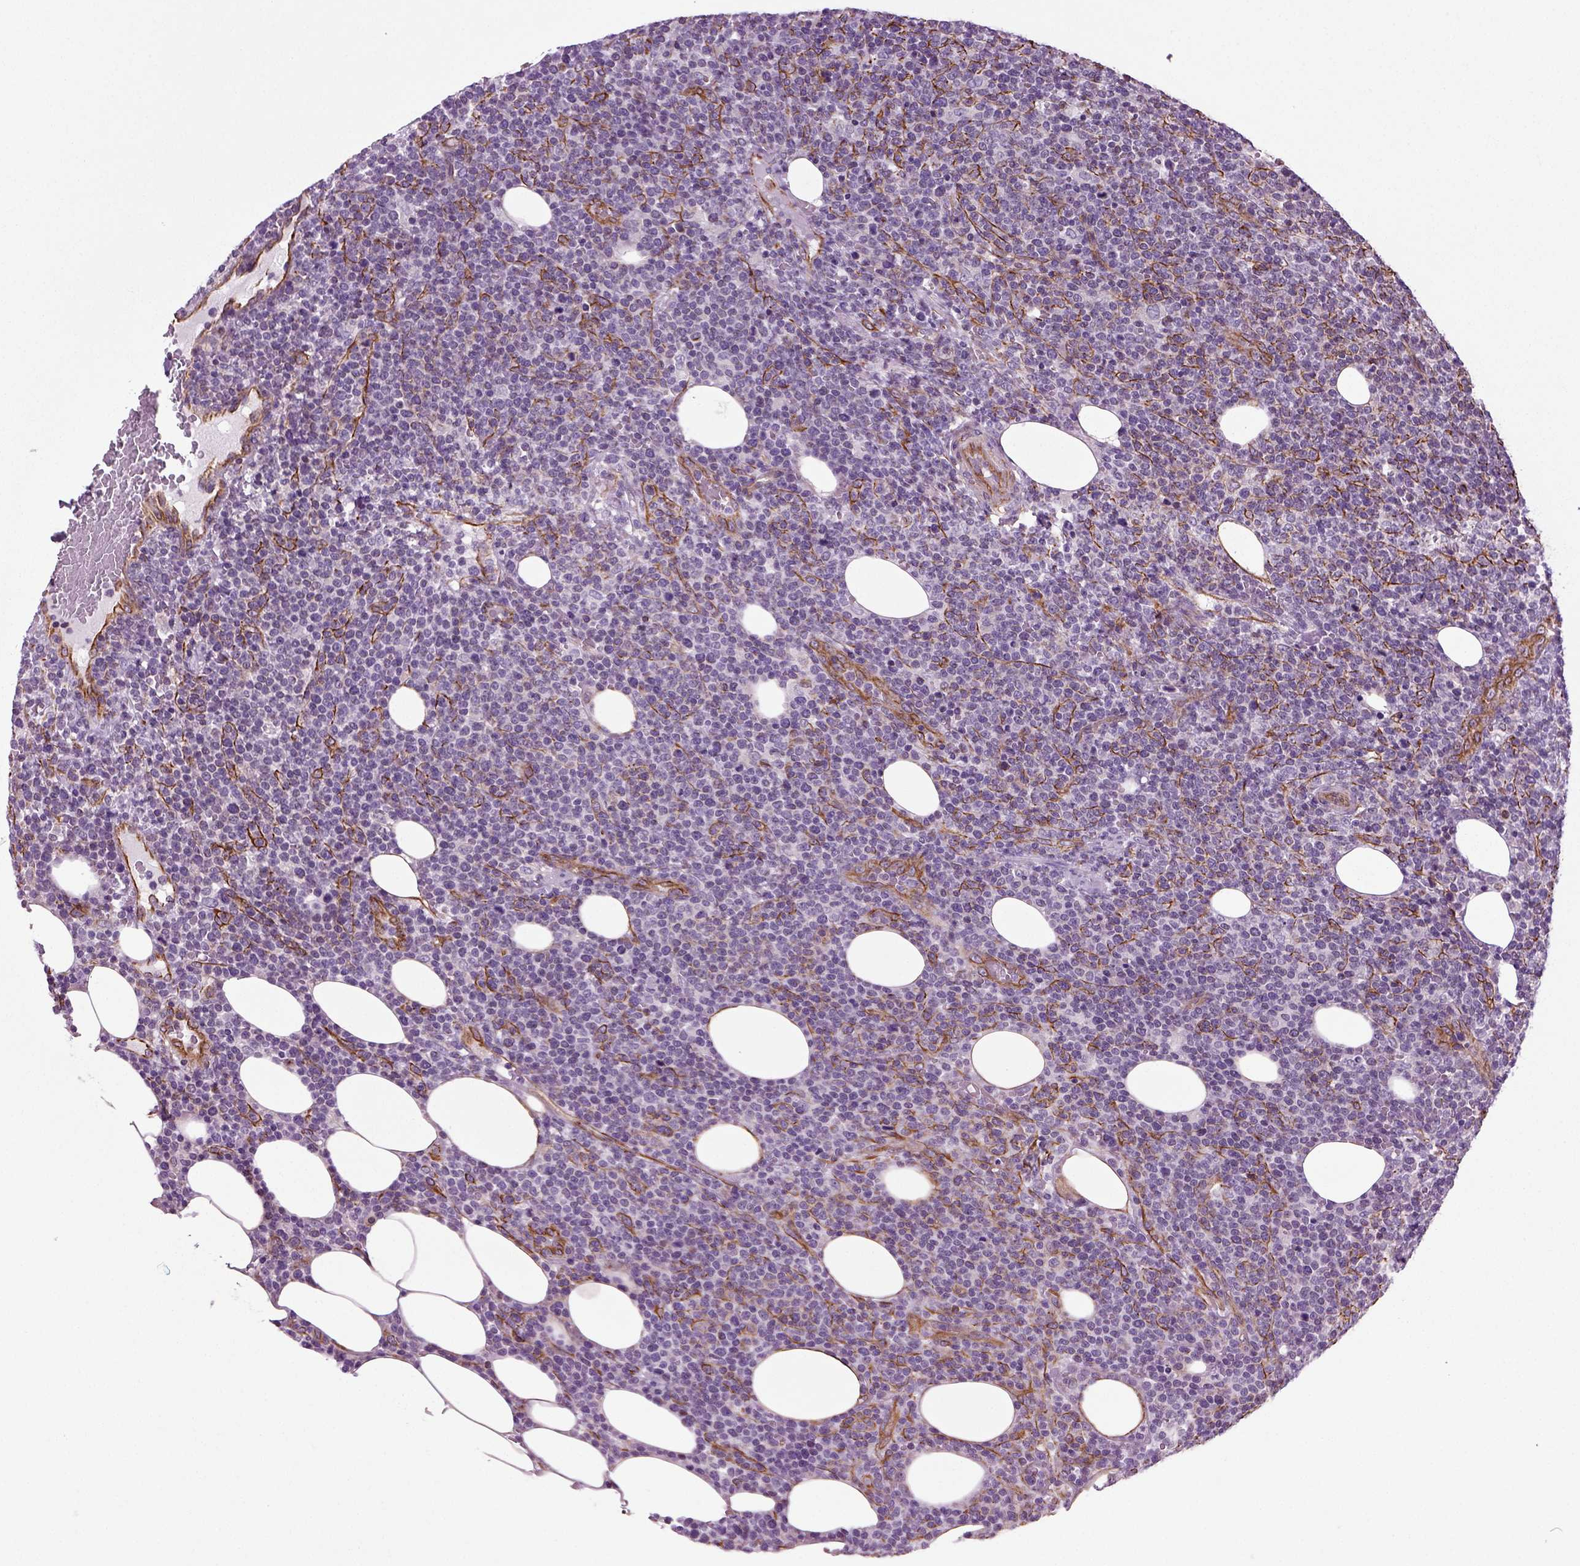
{"staining": {"intensity": "negative", "quantity": "none", "location": "none"}, "tissue": "lymphoma", "cell_type": "Tumor cells", "image_type": "cancer", "snomed": [{"axis": "morphology", "description": "Malignant lymphoma, non-Hodgkin's type, High grade"}, {"axis": "topography", "description": "Lymph node"}], "caption": "This is an IHC photomicrograph of lymphoma. There is no expression in tumor cells.", "gene": "ACER3", "patient": {"sex": "male", "age": 61}}